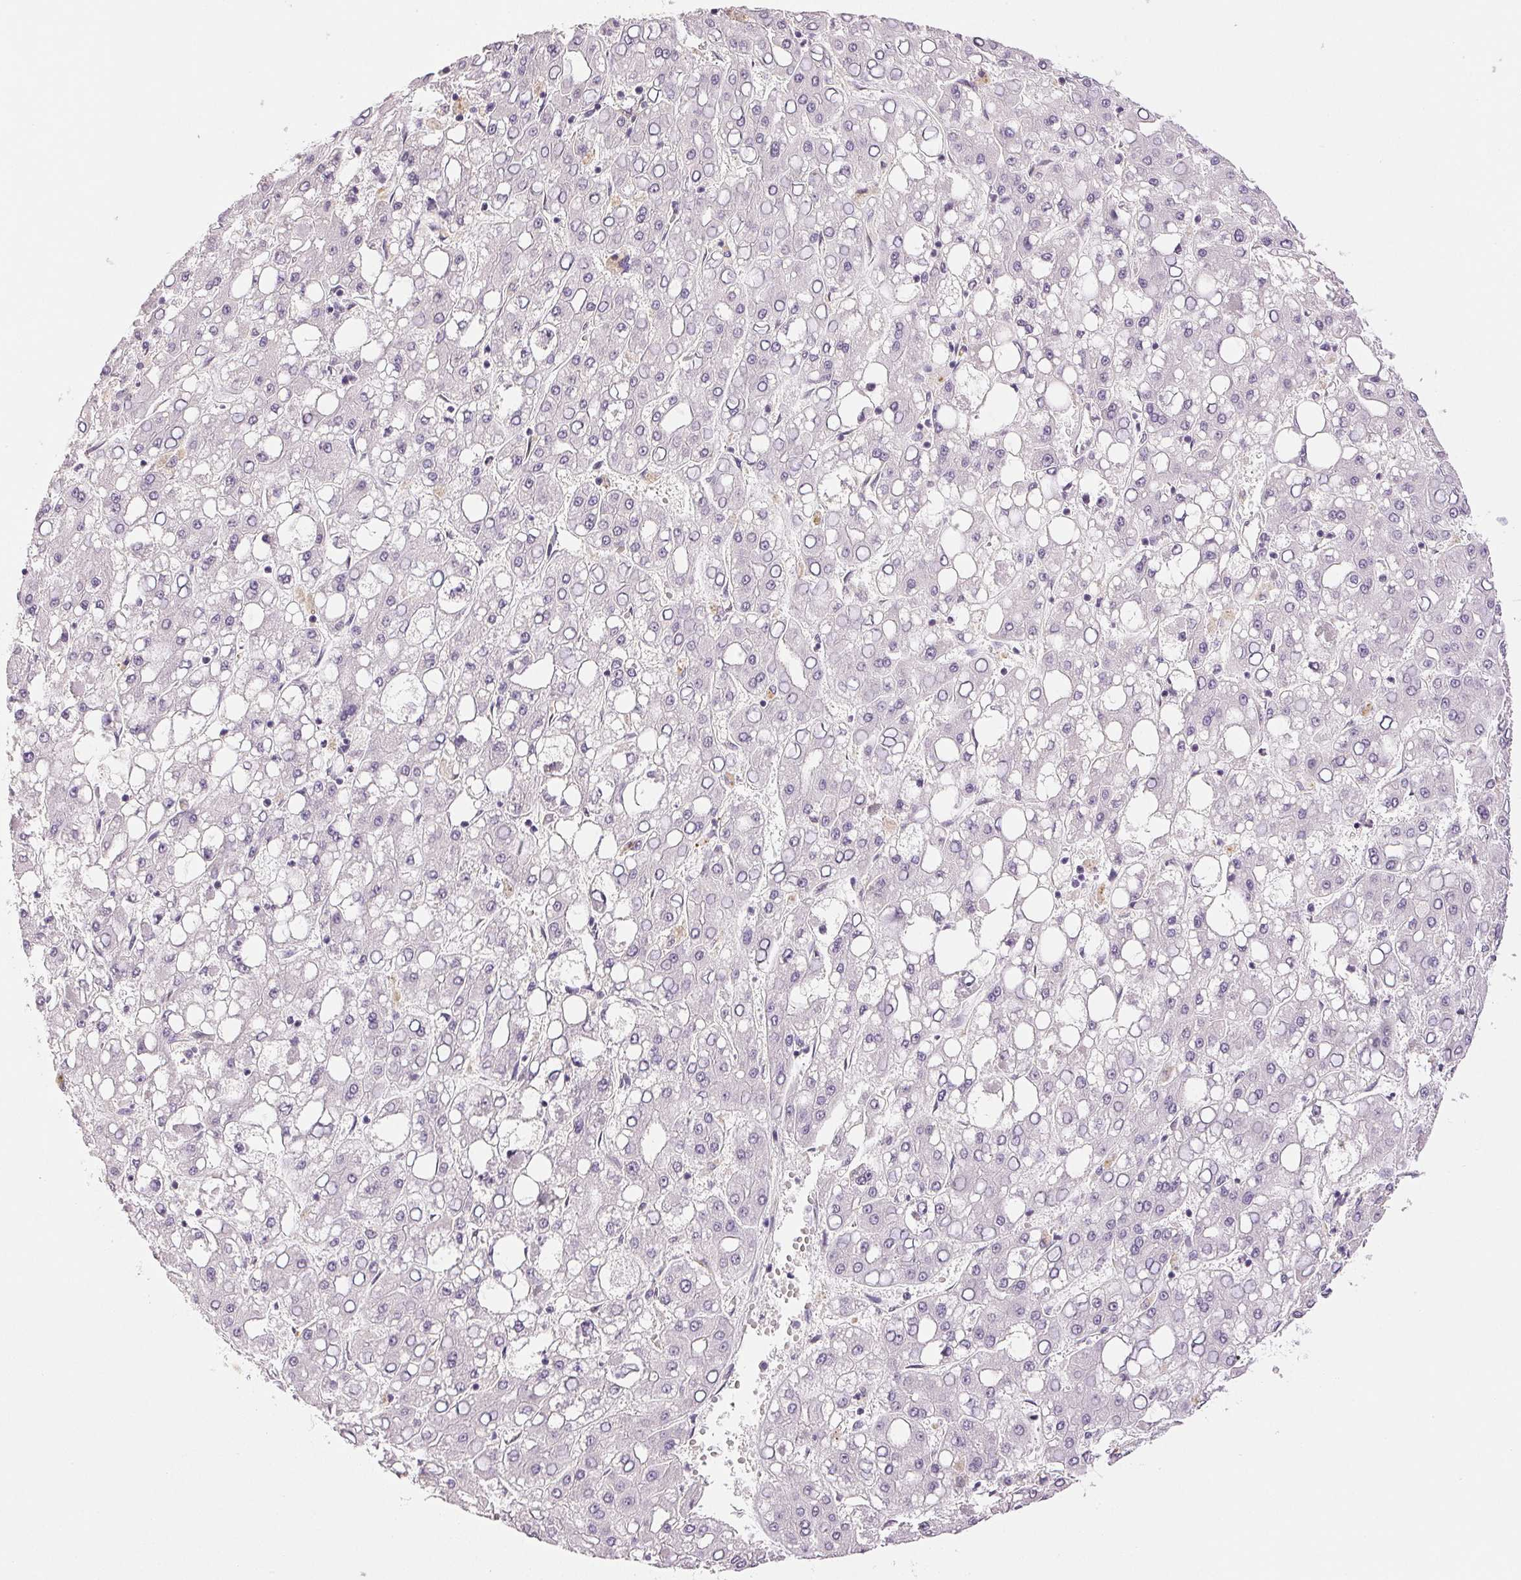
{"staining": {"intensity": "negative", "quantity": "none", "location": "none"}, "tissue": "liver cancer", "cell_type": "Tumor cells", "image_type": "cancer", "snomed": [{"axis": "morphology", "description": "Carcinoma, Hepatocellular, NOS"}, {"axis": "topography", "description": "Liver"}], "caption": "A high-resolution histopathology image shows IHC staining of liver cancer, which shows no significant staining in tumor cells. (DAB (3,3'-diaminobenzidine) immunohistochemistry, high magnification).", "gene": "PLCB1", "patient": {"sex": "male", "age": 65}}